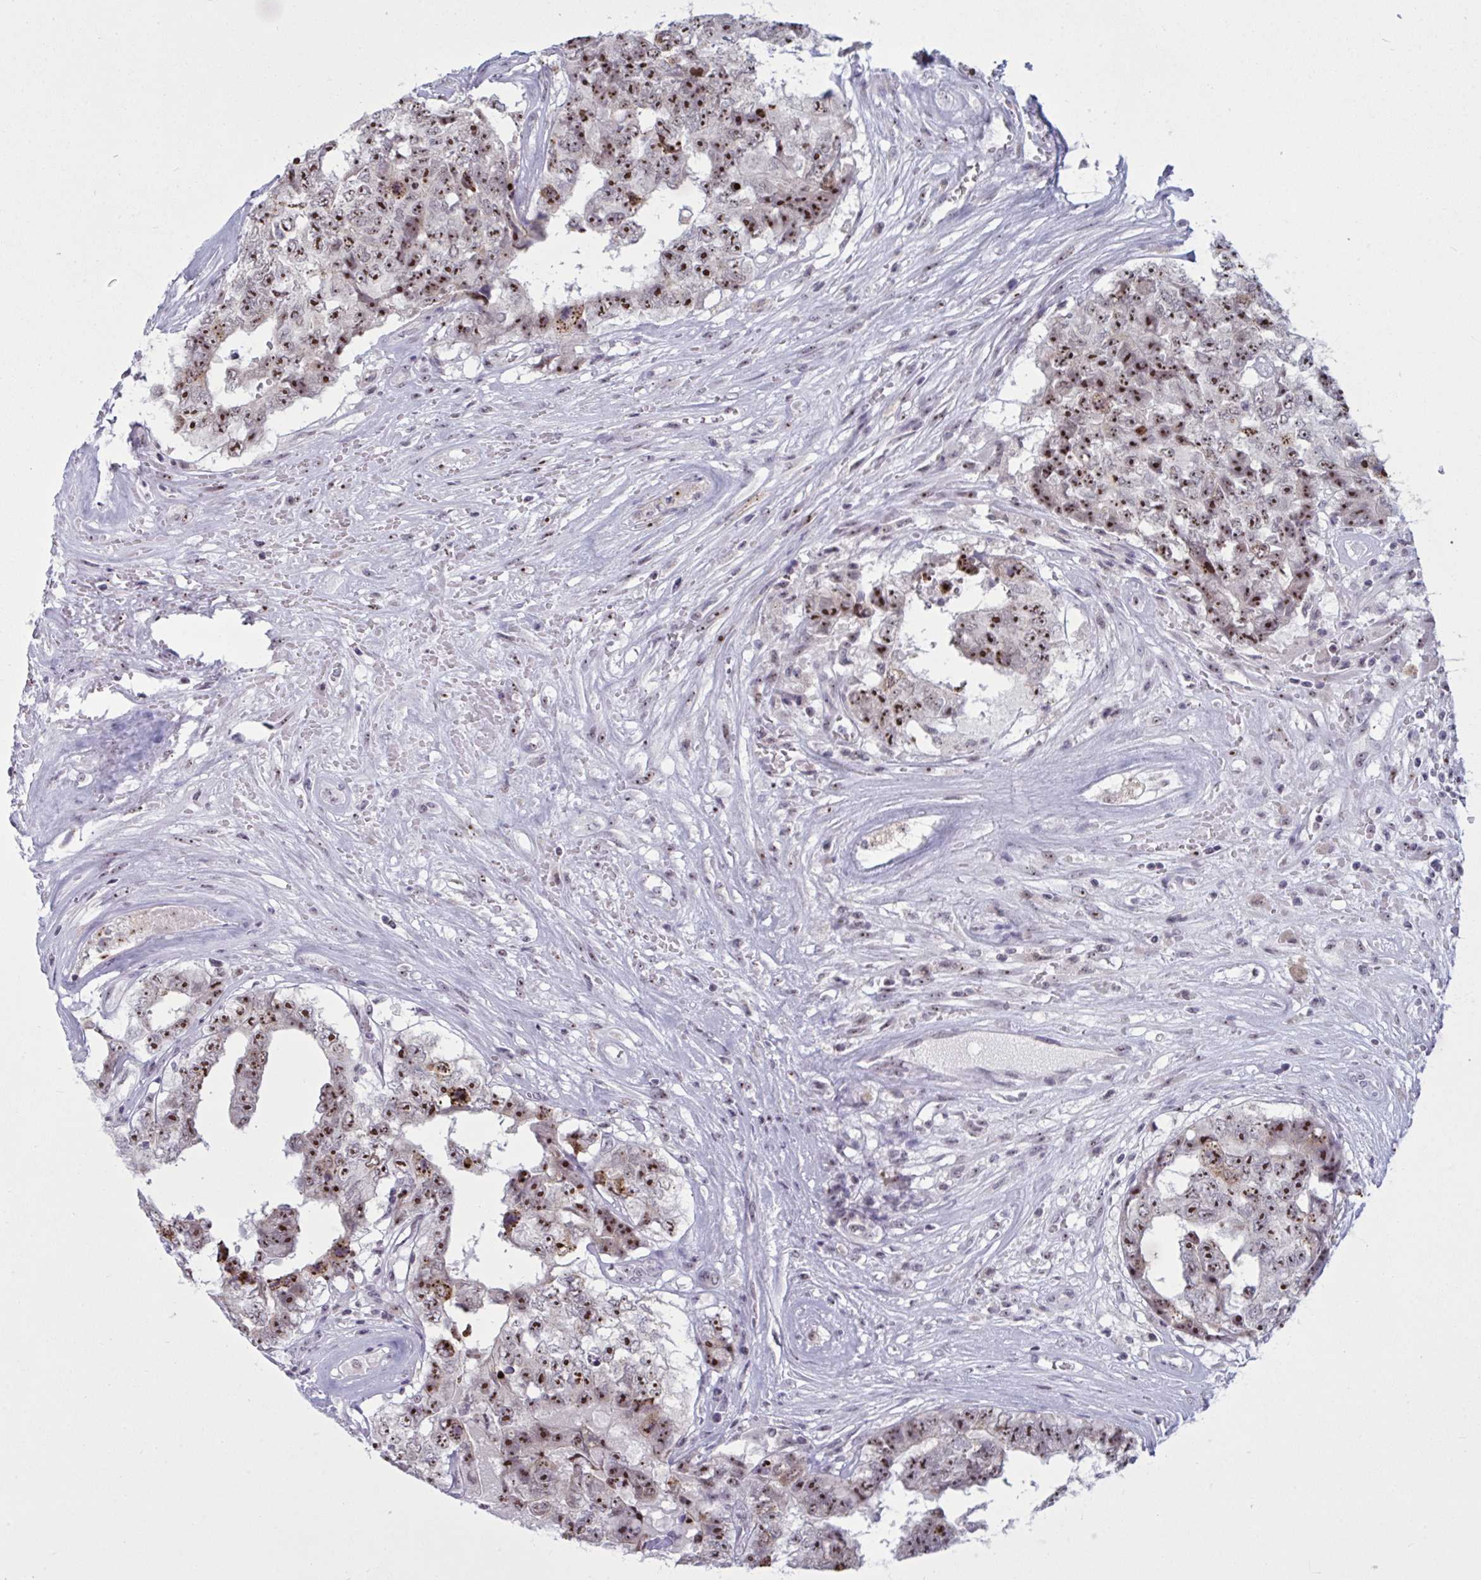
{"staining": {"intensity": "strong", "quantity": ">75%", "location": "nuclear"}, "tissue": "testis cancer", "cell_type": "Tumor cells", "image_type": "cancer", "snomed": [{"axis": "morphology", "description": "Normal tissue, NOS"}, {"axis": "morphology", "description": "Carcinoma, Embryonal, NOS"}, {"axis": "topography", "description": "Testis"}, {"axis": "topography", "description": "Epididymis"}], "caption": "Immunohistochemistry micrograph of neoplastic tissue: human testis cancer stained using immunohistochemistry exhibits high levels of strong protein expression localized specifically in the nuclear of tumor cells, appearing as a nuclear brown color.", "gene": "TGM6", "patient": {"sex": "male", "age": 25}}